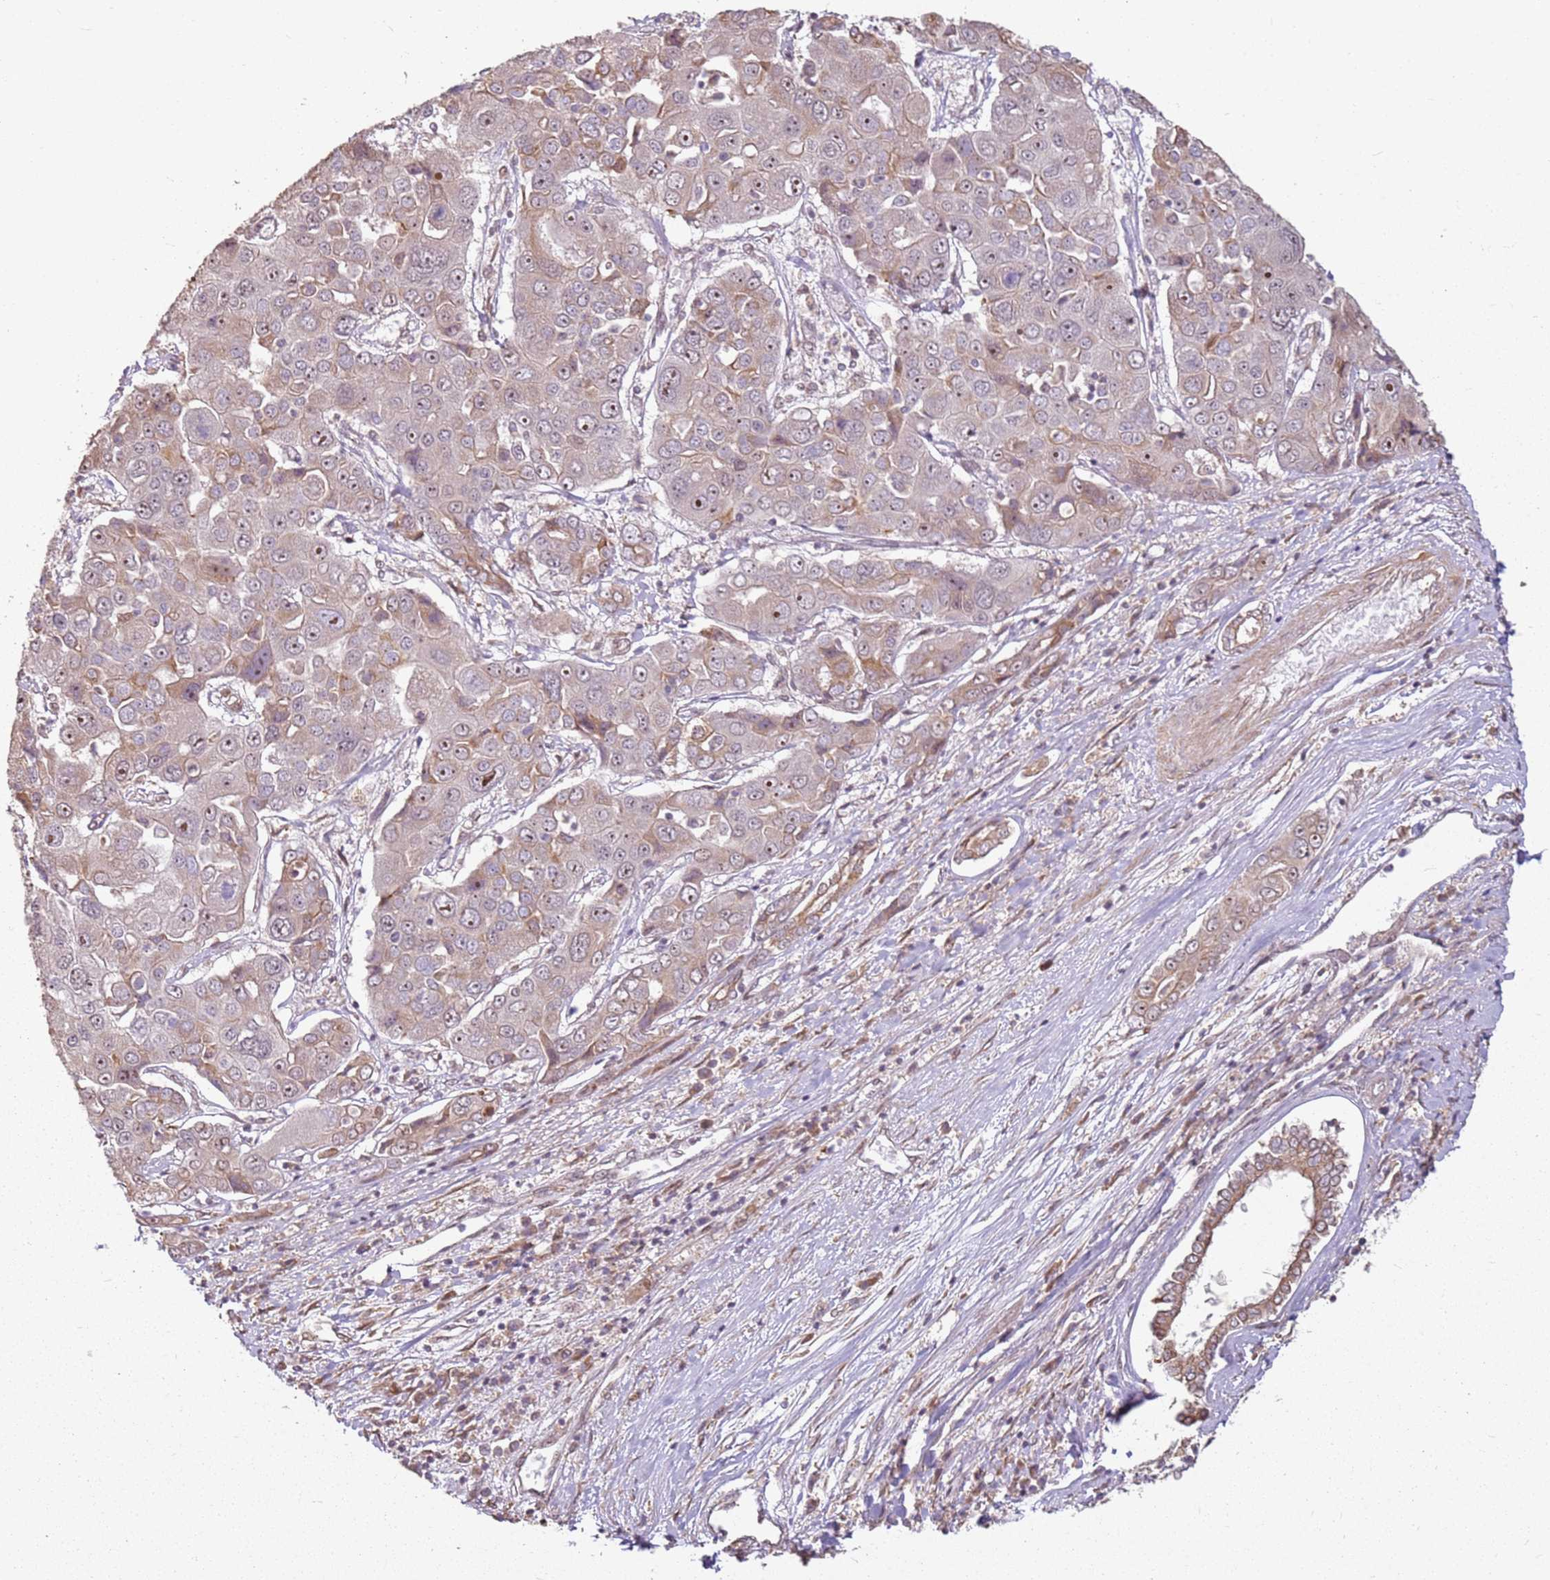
{"staining": {"intensity": "moderate", "quantity": ">75%", "location": "cytoplasmic/membranous,nuclear"}, "tissue": "liver cancer", "cell_type": "Tumor cells", "image_type": "cancer", "snomed": [{"axis": "morphology", "description": "Cholangiocarcinoma"}, {"axis": "topography", "description": "Liver"}], "caption": "Protein staining shows moderate cytoplasmic/membranous and nuclear positivity in approximately >75% of tumor cells in liver cancer (cholangiocarcinoma).", "gene": "CHURC1", "patient": {"sex": "male", "age": 67}}